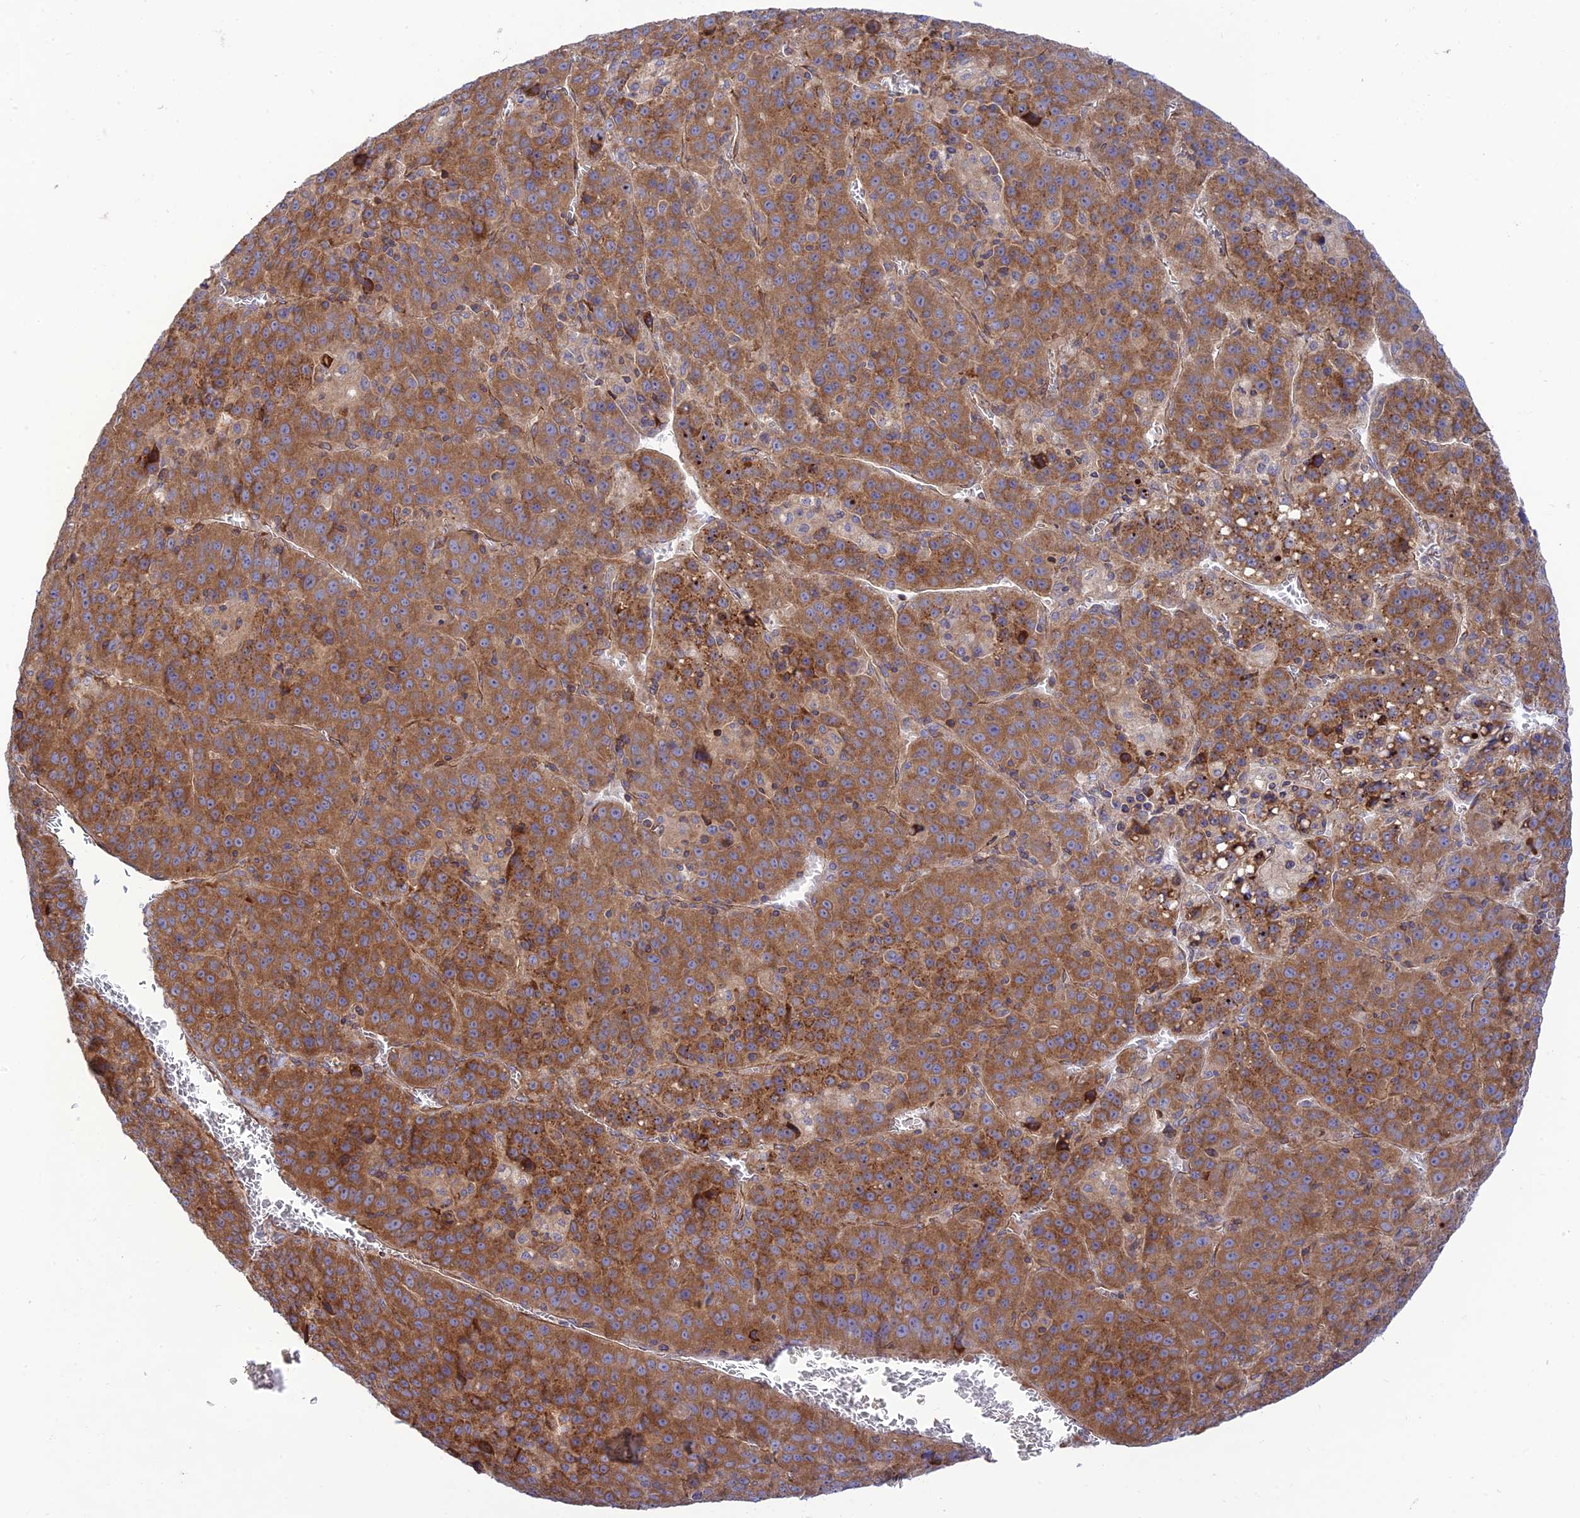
{"staining": {"intensity": "moderate", "quantity": ">75%", "location": "cytoplasmic/membranous"}, "tissue": "liver cancer", "cell_type": "Tumor cells", "image_type": "cancer", "snomed": [{"axis": "morphology", "description": "Carcinoma, Hepatocellular, NOS"}, {"axis": "topography", "description": "Liver"}], "caption": "A high-resolution photomicrograph shows IHC staining of hepatocellular carcinoma (liver), which displays moderate cytoplasmic/membranous staining in about >75% of tumor cells.", "gene": "PIMREG", "patient": {"sex": "female", "age": 53}}